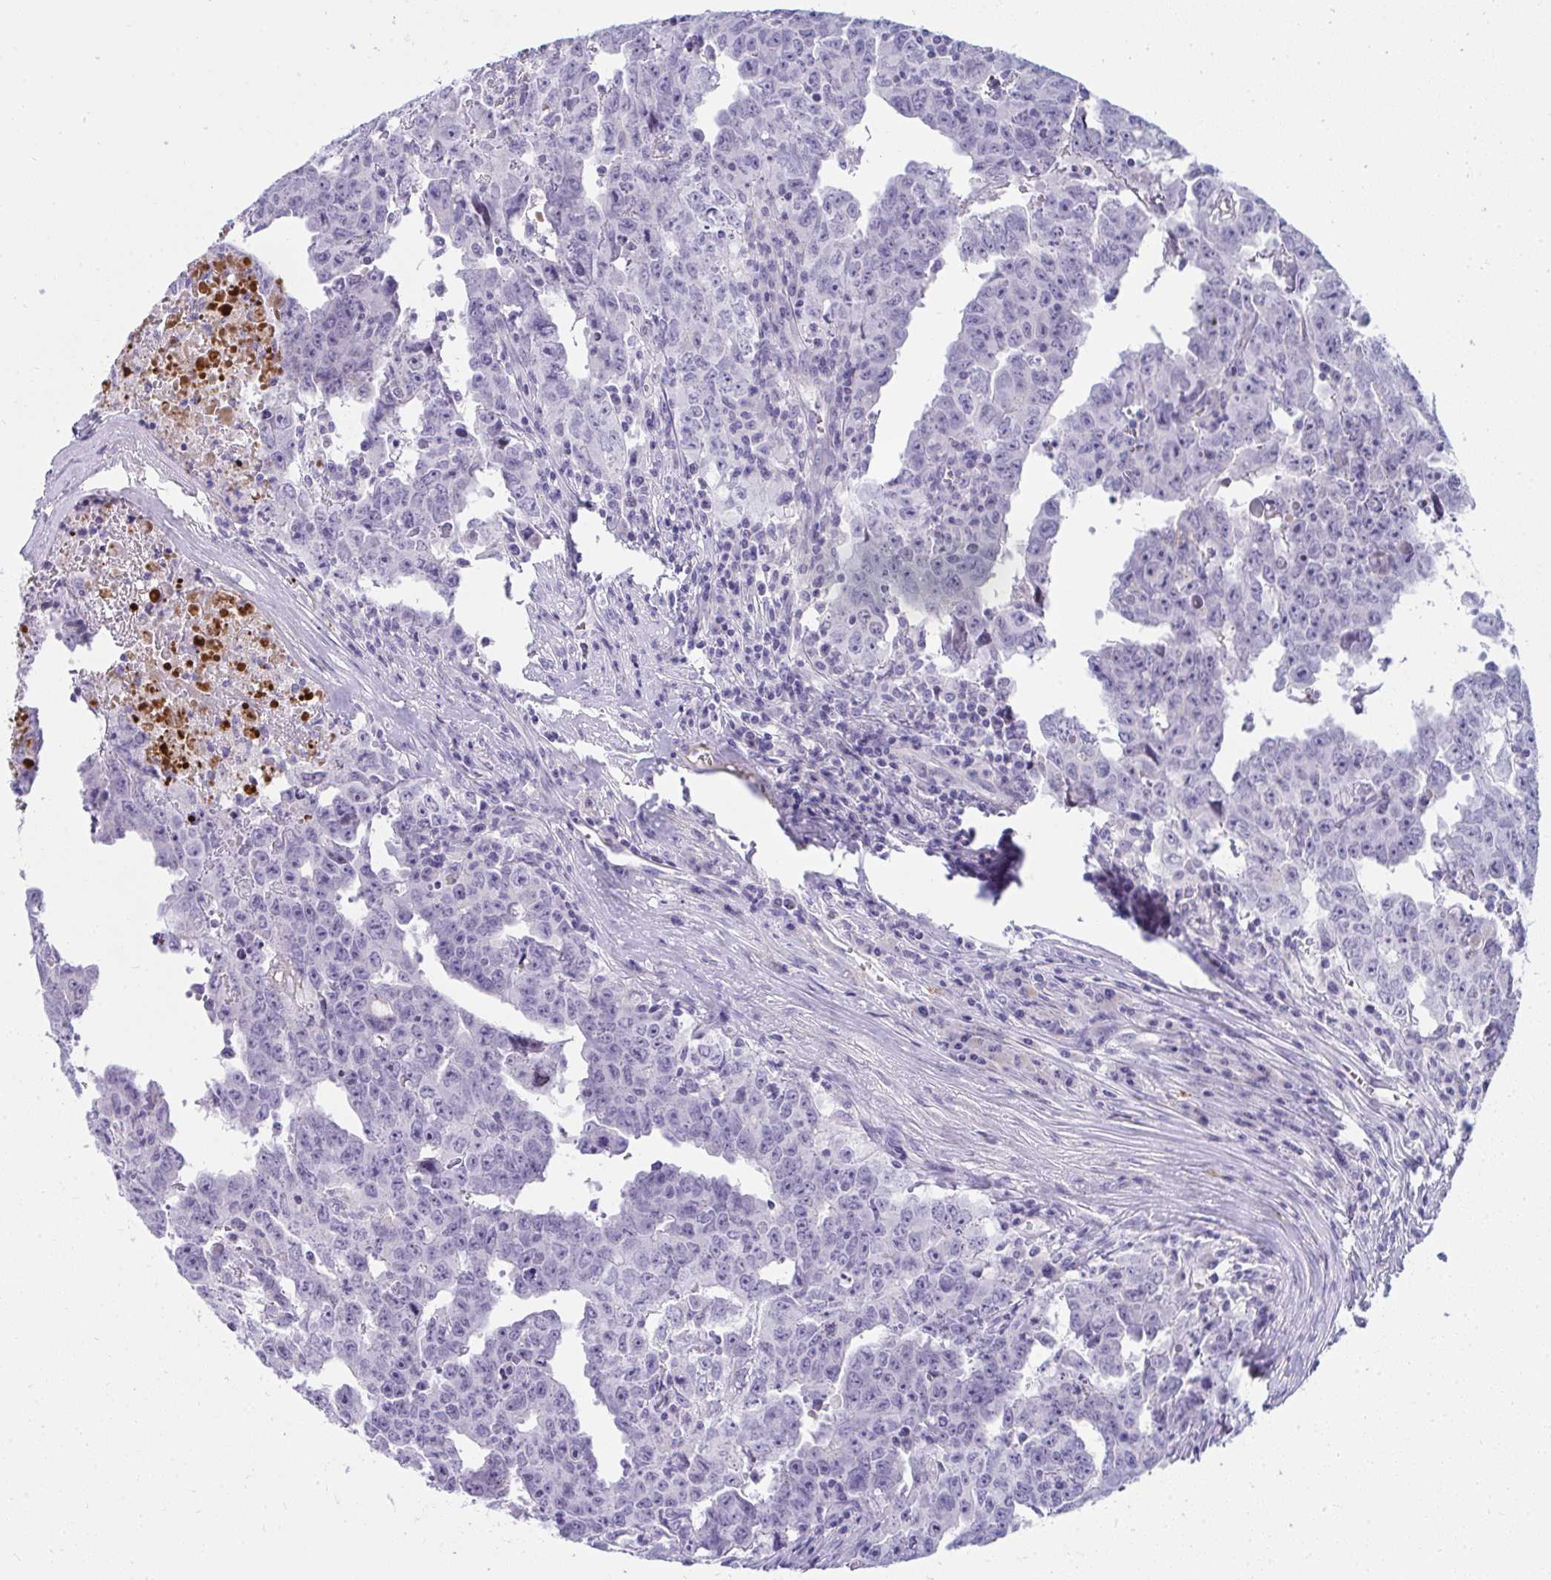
{"staining": {"intensity": "negative", "quantity": "none", "location": "none"}, "tissue": "testis cancer", "cell_type": "Tumor cells", "image_type": "cancer", "snomed": [{"axis": "morphology", "description": "Carcinoma, Embryonal, NOS"}, {"axis": "topography", "description": "Testis"}], "caption": "Protein analysis of testis cancer displays no significant positivity in tumor cells.", "gene": "LRRC36", "patient": {"sex": "male", "age": 22}}